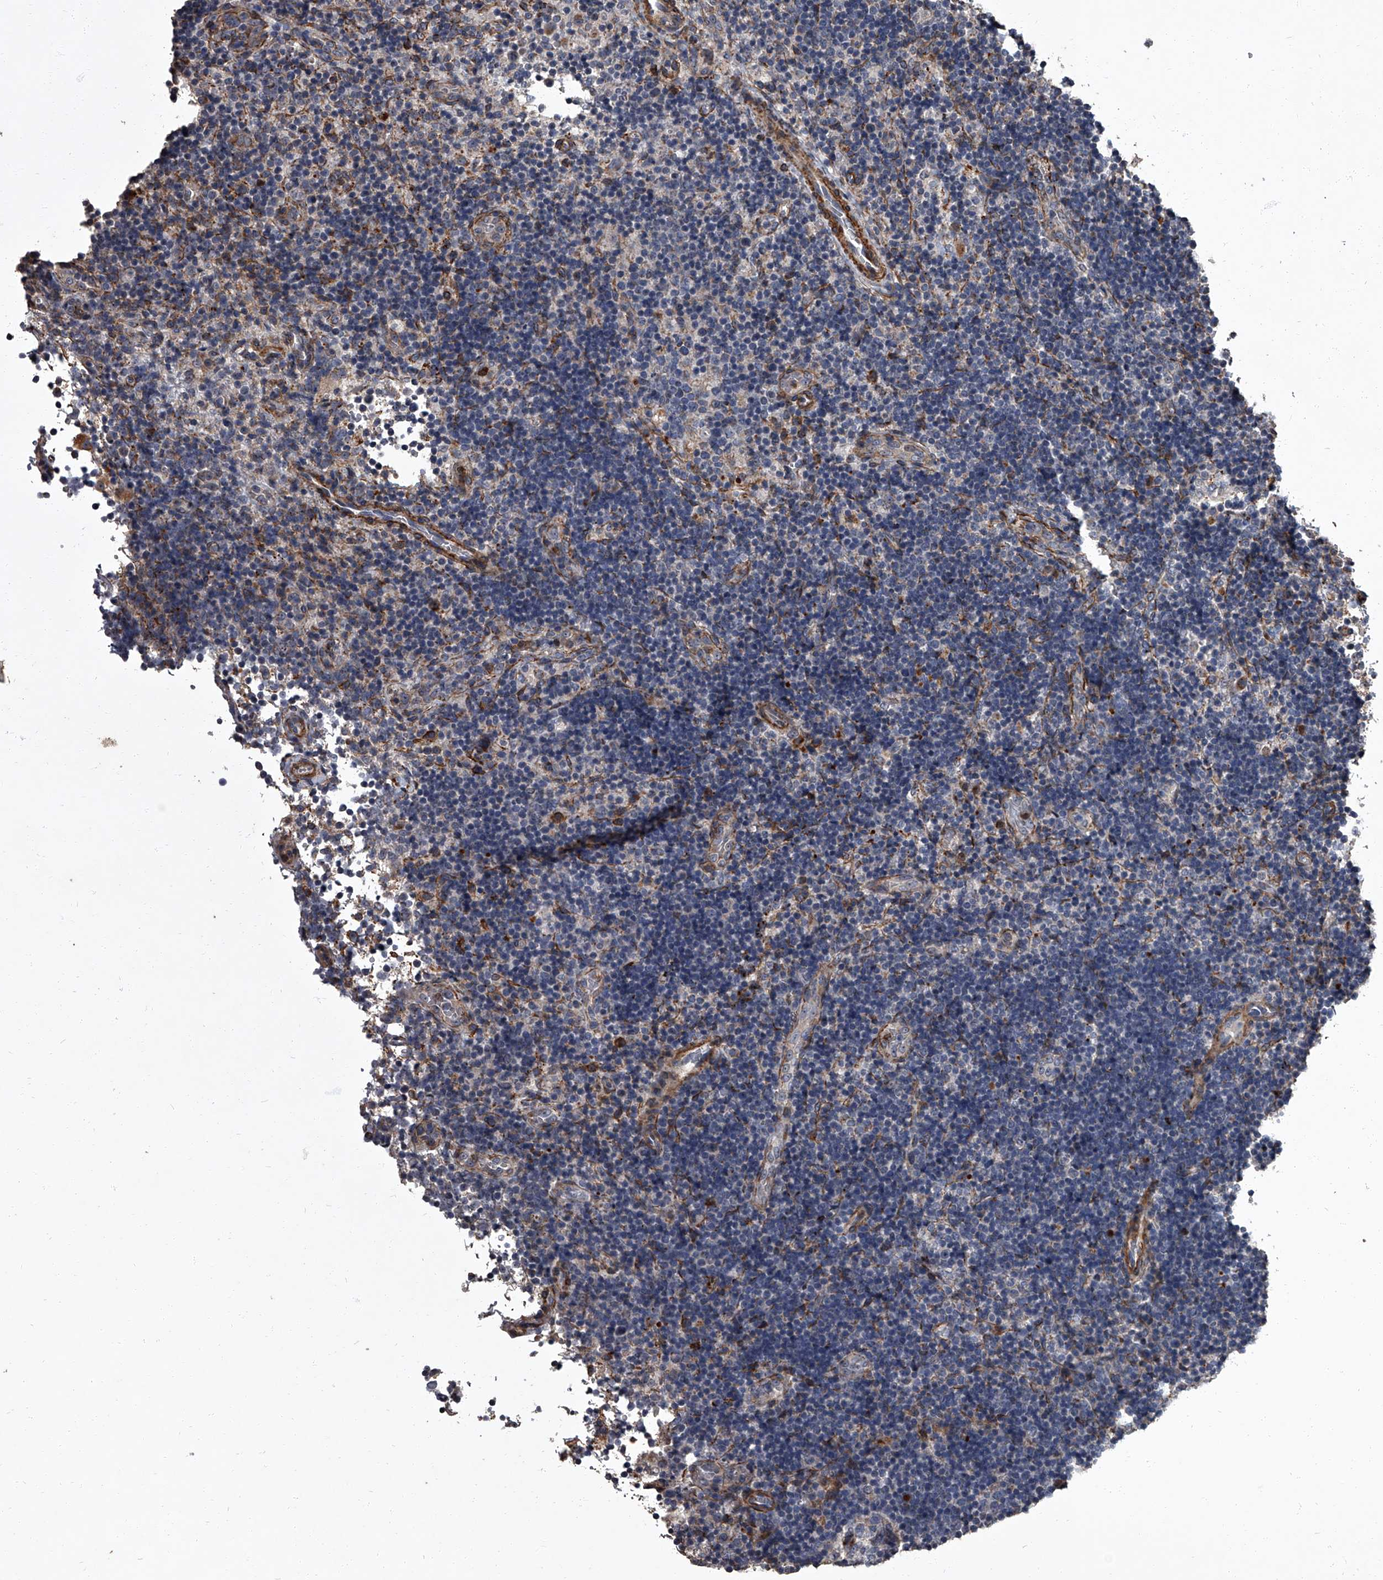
{"staining": {"intensity": "negative", "quantity": "none", "location": "none"}, "tissue": "lymph node", "cell_type": "Germinal center cells", "image_type": "normal", "snomed": [{"axis": "morphology", "description": "Normal tissue, NOS"}, {"axis": "topography", "description": "Lymph node"}], "caption": "This histopathology image is of benign lymph node stained with immunohistochemistry (IHC) to label a protein in brown with the nuclei are counter-stained blue. There is no staining in germinal center cells. The staining is performed using DAB brown chromogen with nuclei counter-stained in using hematoxylin.", "gene": "SIRT4", "patient": {"sex": "female", "age": 22}}